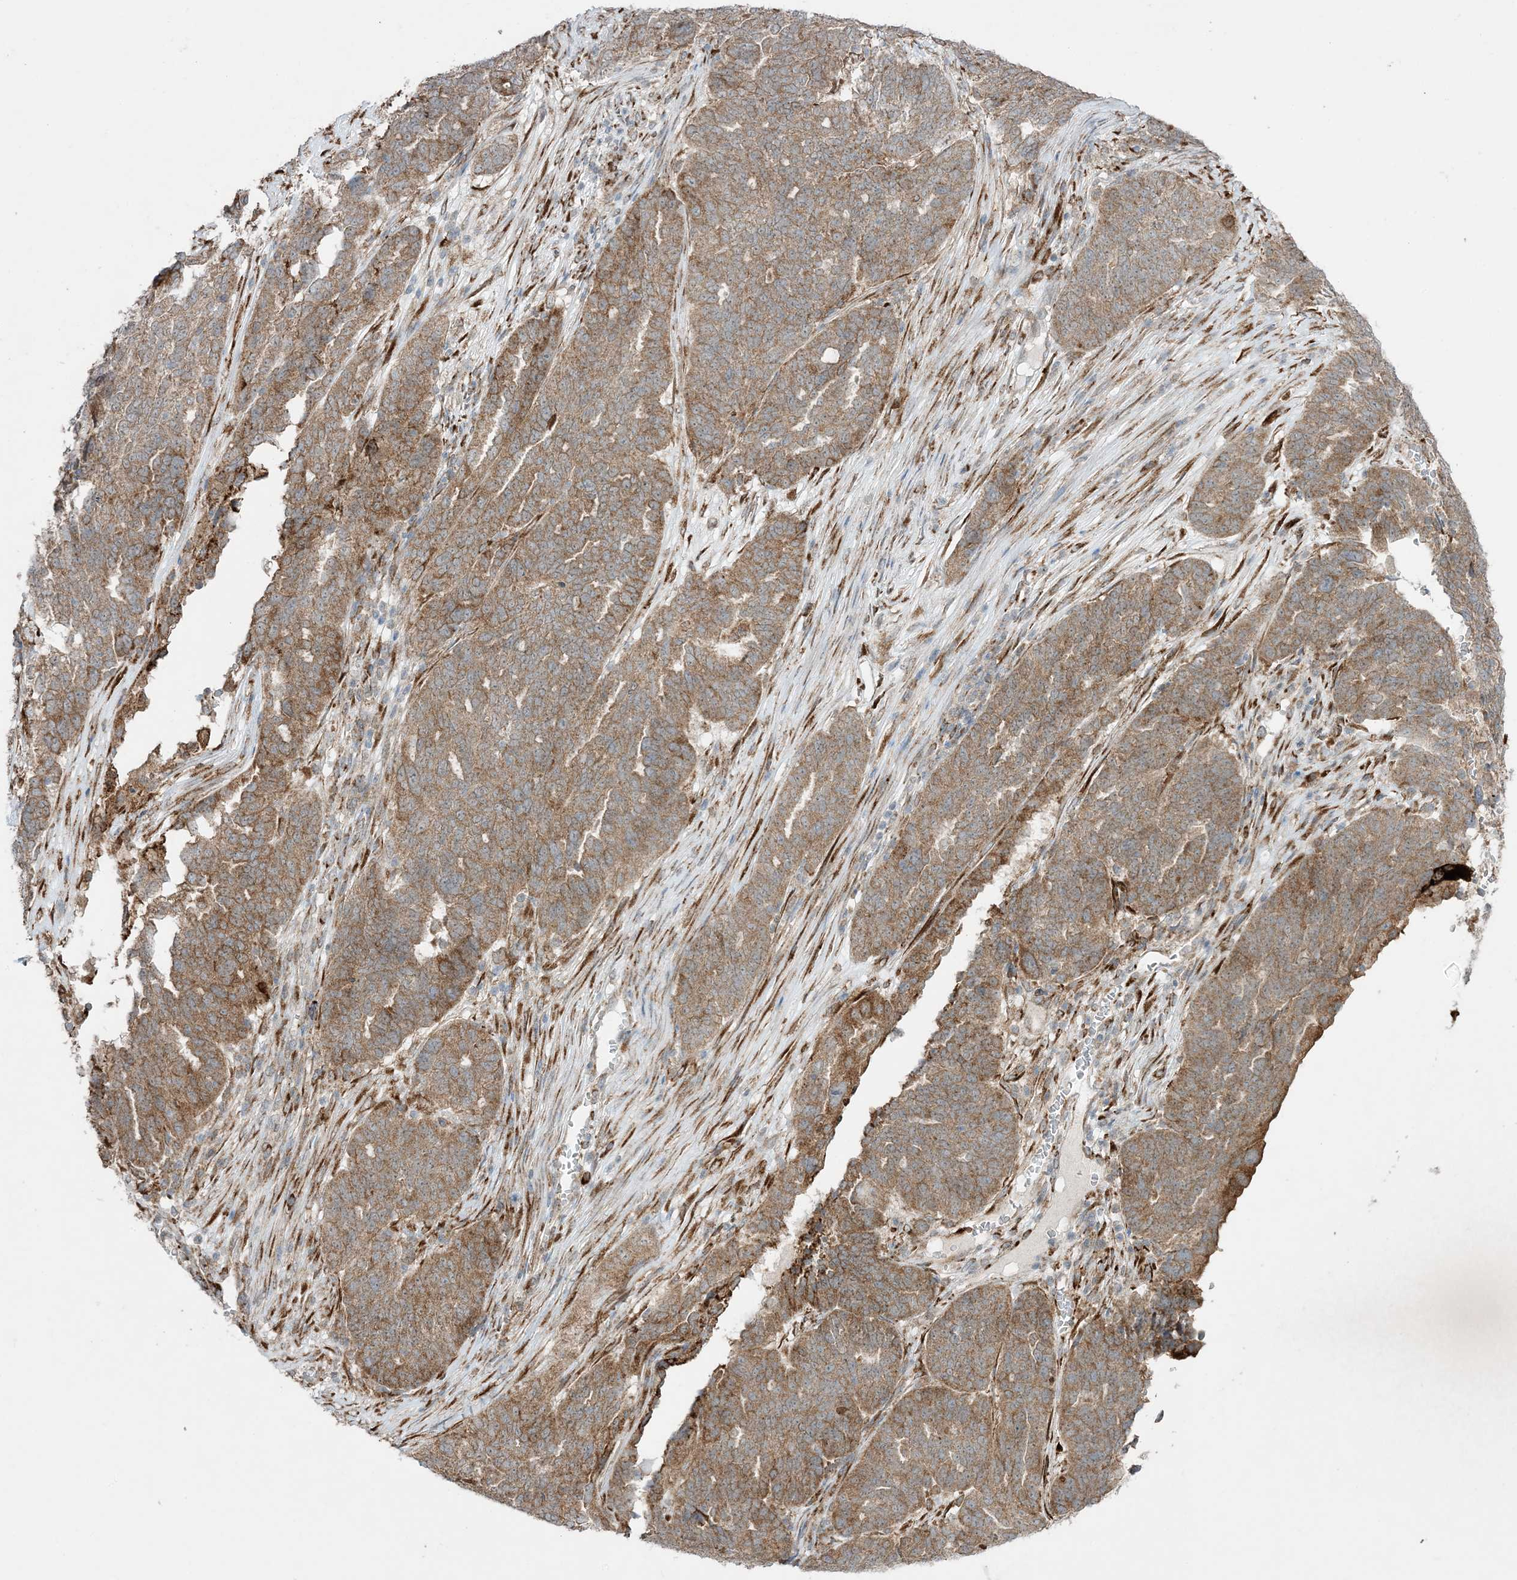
{"staining": {"intensity": "moderate", "quantity": ">75%", "location": "cytoplasmic/membranous"}, "tissue": "ovarian cancer", "cell_type": "Tumor cells", "image_type": "cancer", "snomed": [{"axis": "morphology", "description": "Cystadenocarcinoma, serous, NOS"}, {"axis": "topography", "description": "Ovary"}], "caption": "IHC image of ovarian cancer (serous cystadenocarcinoma) stained for a protein (brown), which exhibits medium levels of moderate cytoplasmic/membranous expression in about >75% of tumor cells.", "gene": "ODC1", "patient": {"sex": "female", "age": 59}}